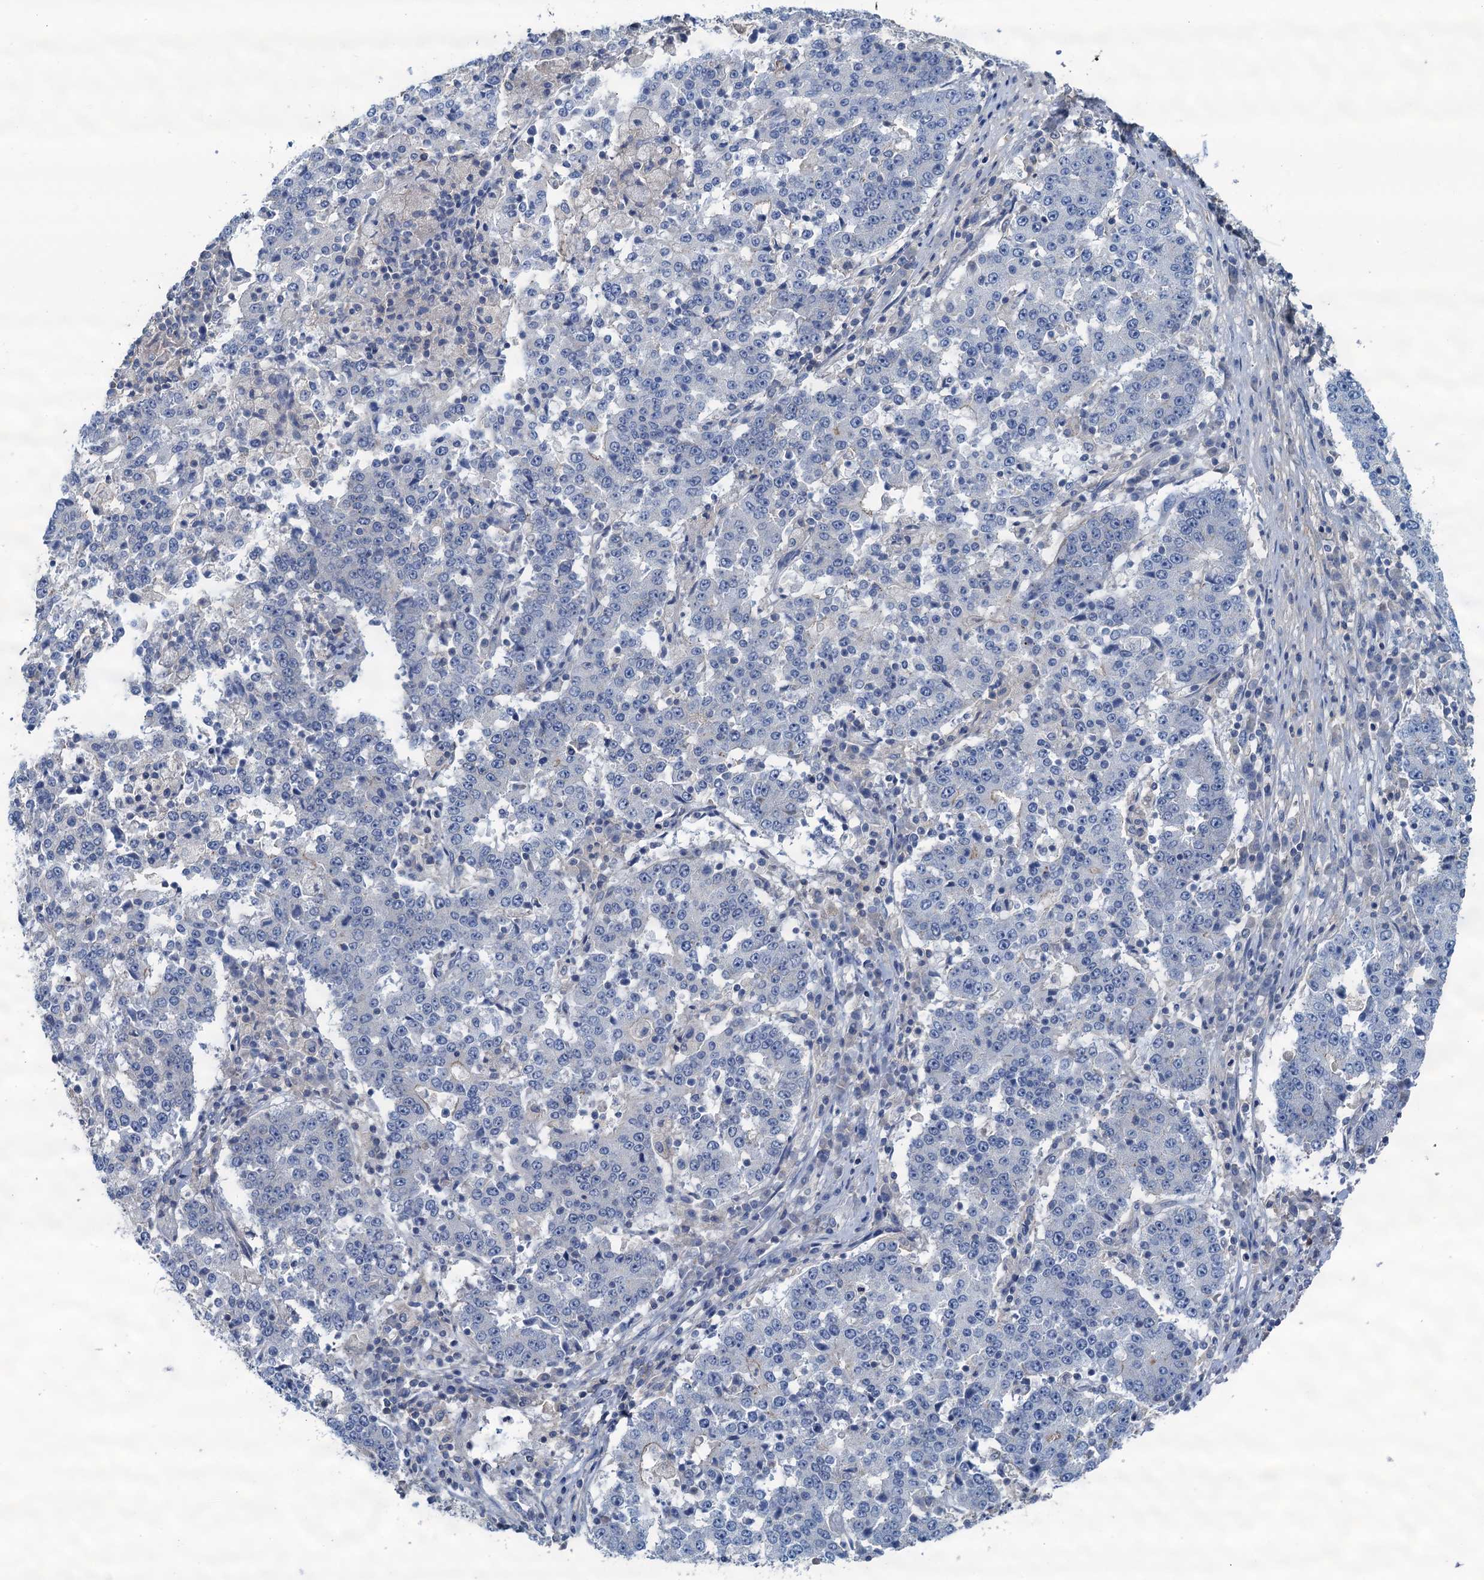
{"staining": {"intensity": "negative", "quantity": "none", "location": "none"}, "tissue": "stomach cancer", "cell_type": "Tumor cells", "image_type": "cancer", "snomed": [{"axis": "morphology", "description": "Adenocarcinoma, NOS"}, {"axis": "topography", "description": "Stomach"}], "caption": "Stomach cancer (adenocarcinoma) stained for a protein using IHC displays no positivity tumor cells.", "gene": "THAP10", "patient": {"sex": "male", "age": 59}}